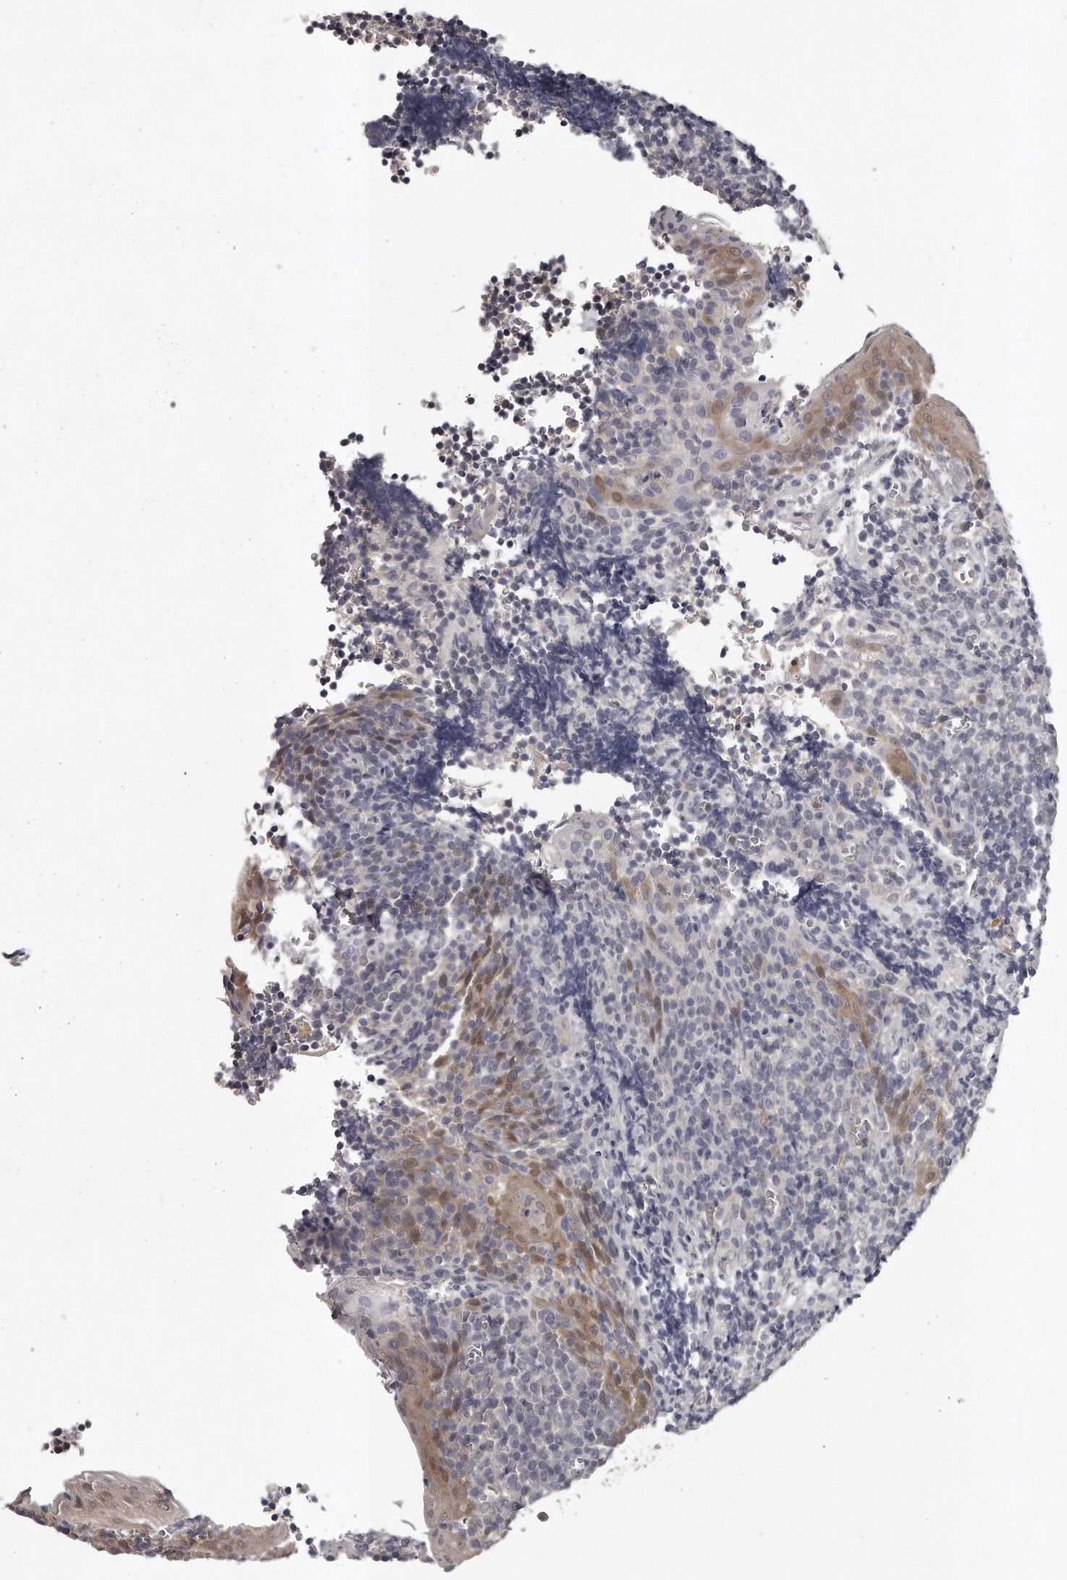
{"staining": {"intensity": "negative", "quantity": "none", "location": "none"}, "tissue": "tonsil", "cell_type": "Germinal center cells", "image_type": "normal", "snomed": [{"axis": "morphology", "description": "Normal tissue, NOS"}, {"axis": "topography", "description": "Tonsil"}], "caption": "High power microscopy image of an immunohistochemistry micrograph of unremarkable tonsil, revealing no significant staining in germinal center cells. (DAB (3,3'-diaminobenzidine) immunohistochemistry with hematoxylin counter stain).", "gene": "GGCT", "patient": {"sex": "male", "age": 27}}